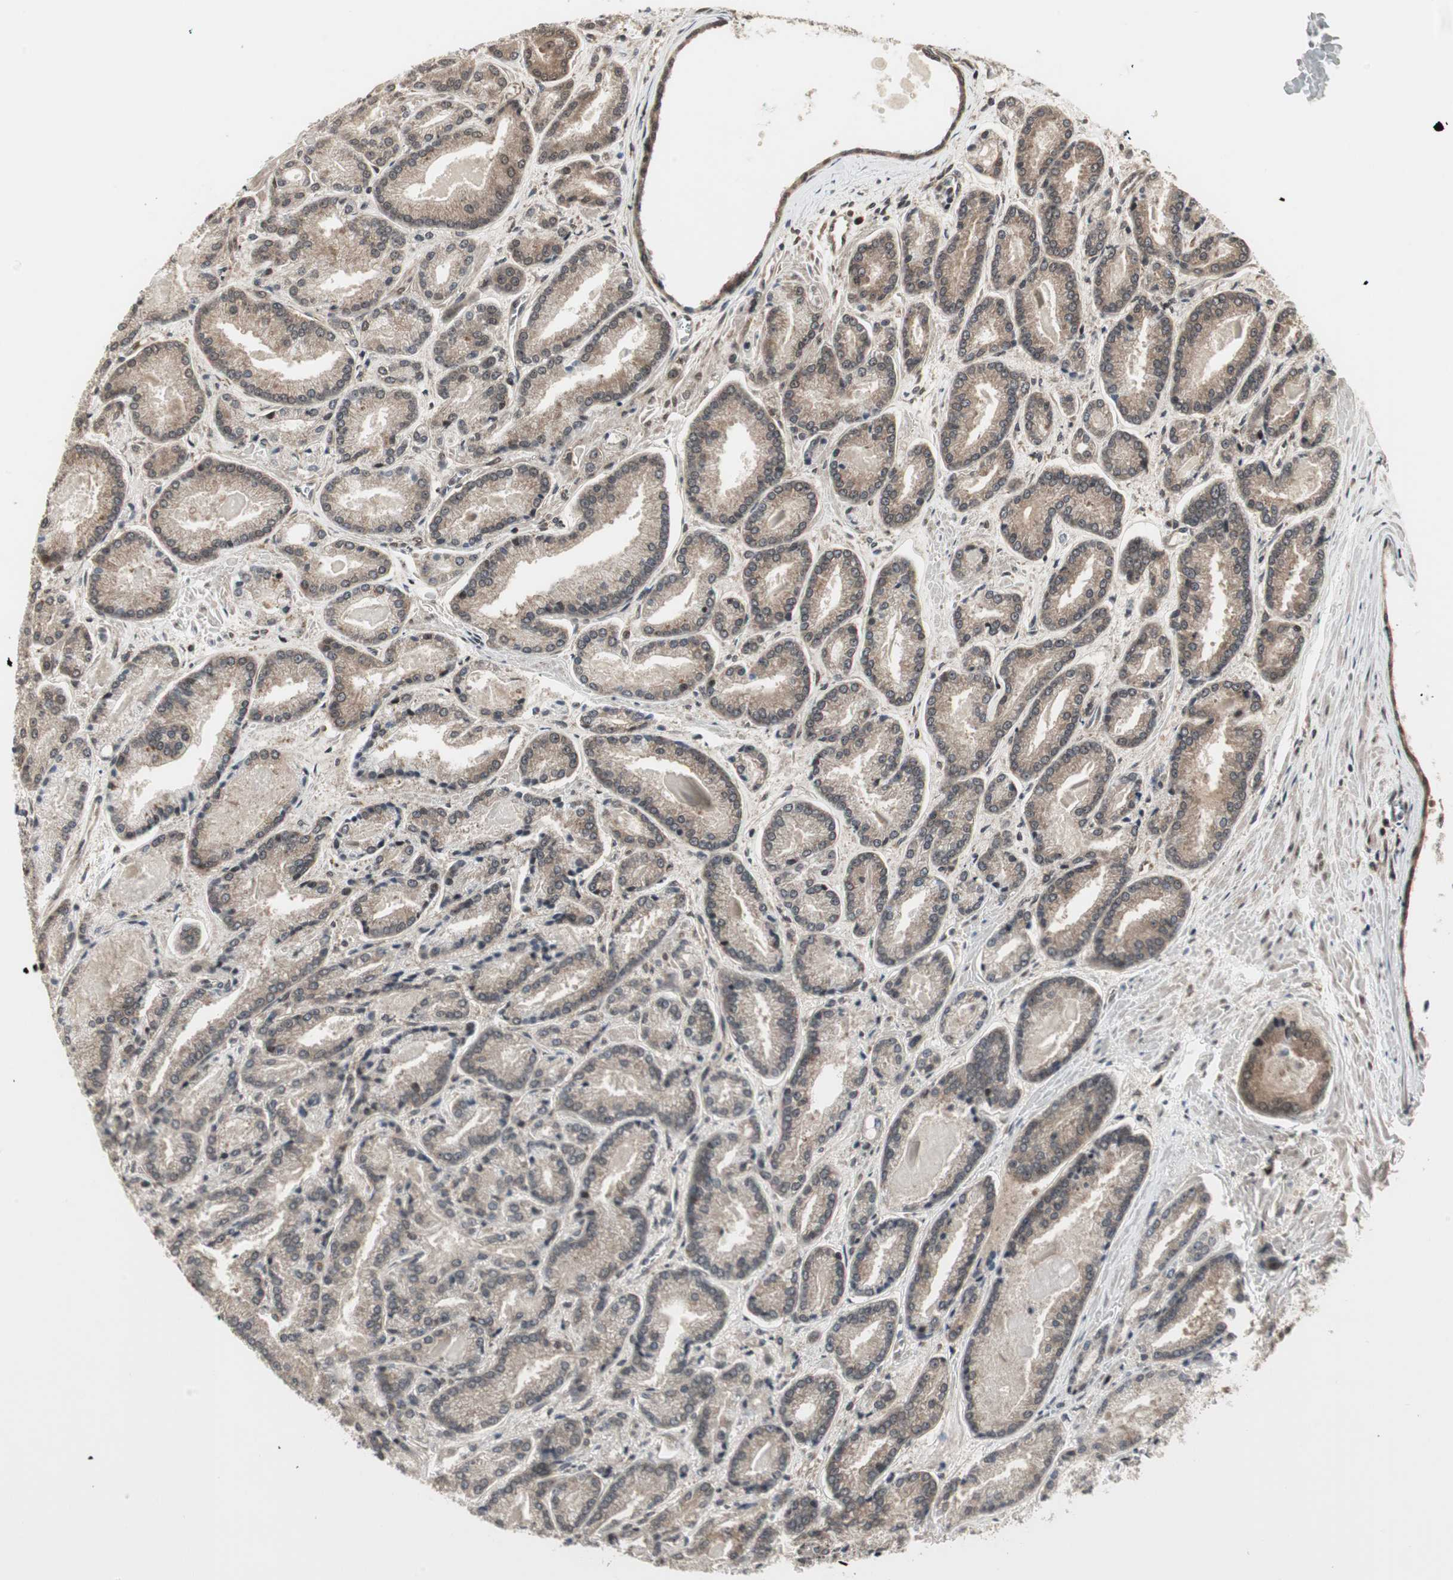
{"staining": {"intensity": "weak", "quantity": "25%-75%", "location": "cytoplasmic/membranous,nuclear"}, "tissue": "prostate cancer", "cell_type": "Tumor cells", "image_type": "cancer", "snomed": [{"axis": "morphology", "description": "Adenocarcinoma, Low grade"}, {"axis": "topography", "description": "Prostate"}], "caption": "High-power microscopy captured an immunohistochemistry (IHC) histopathology image of prostate cancer (adenocarcinoma (low-grade)), revealing weak cytoplasmic/membranous and nuclear positivity in about 25%-75% of tumor cells.", "gene": "CSNK2B", "patient": {"sex": "male", "age": 59}}